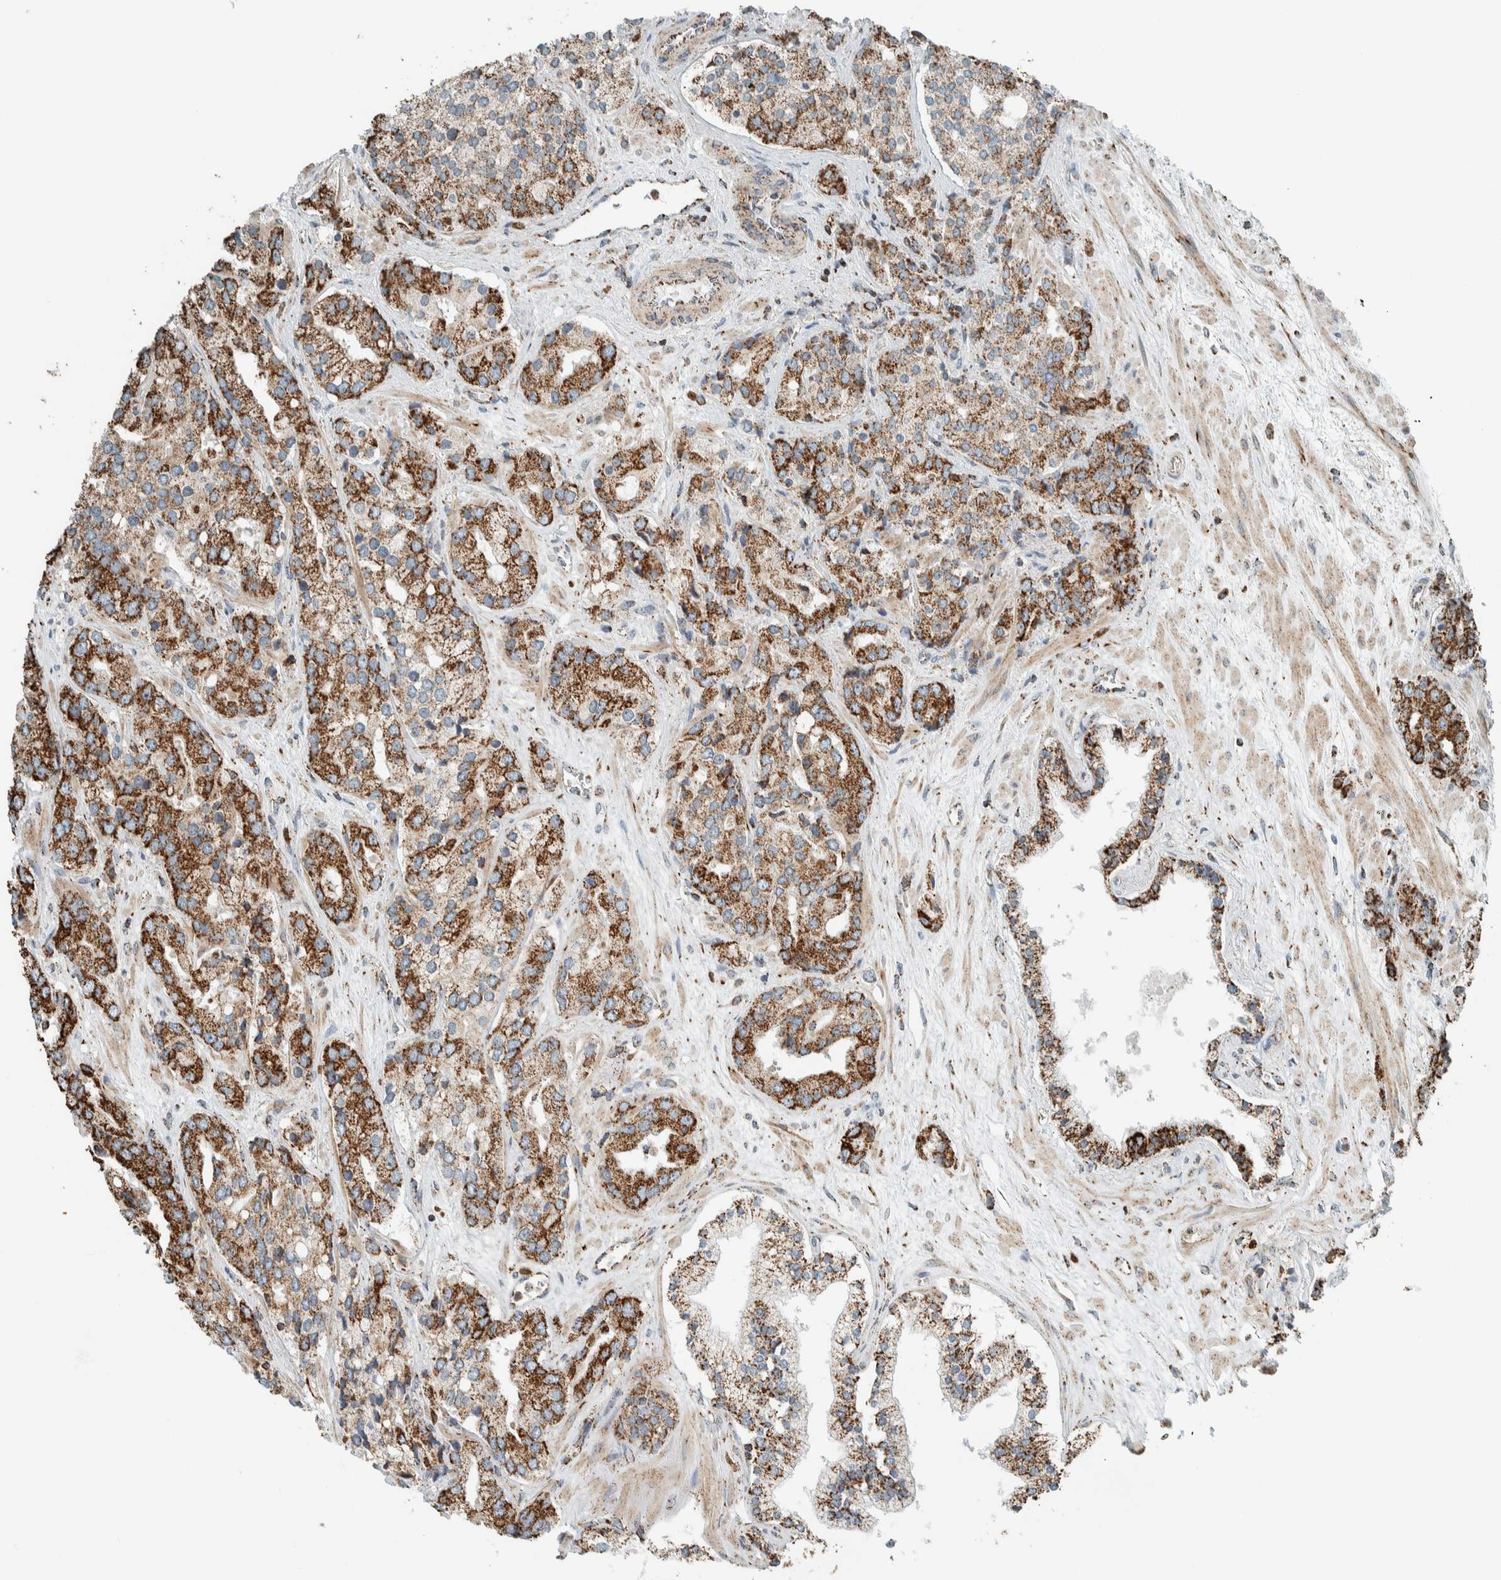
{"staining": {"intensity": "moderate", "quantity": ">75%", "location": "cytoplasmic/membranous"}, "tissue": "prostate cancer", "cell_type": "Tumor cells", "image_type": "cancer", "snomed": [{"axis": "morphology", "description": "Adenocarcinoma, High grade"}, {"axis": "topography", "description": "Prostate"}], "caption": "High-power microscopy captured an immunohistochemistry image of prostate cancer (adenocarcinoma (high-grade)), revealing moderate cytoplasmic/membranous positivity in about >75% of tumor cells.", "gene": "ZNF454", "patient": {"sex": "male", "age": 71}}